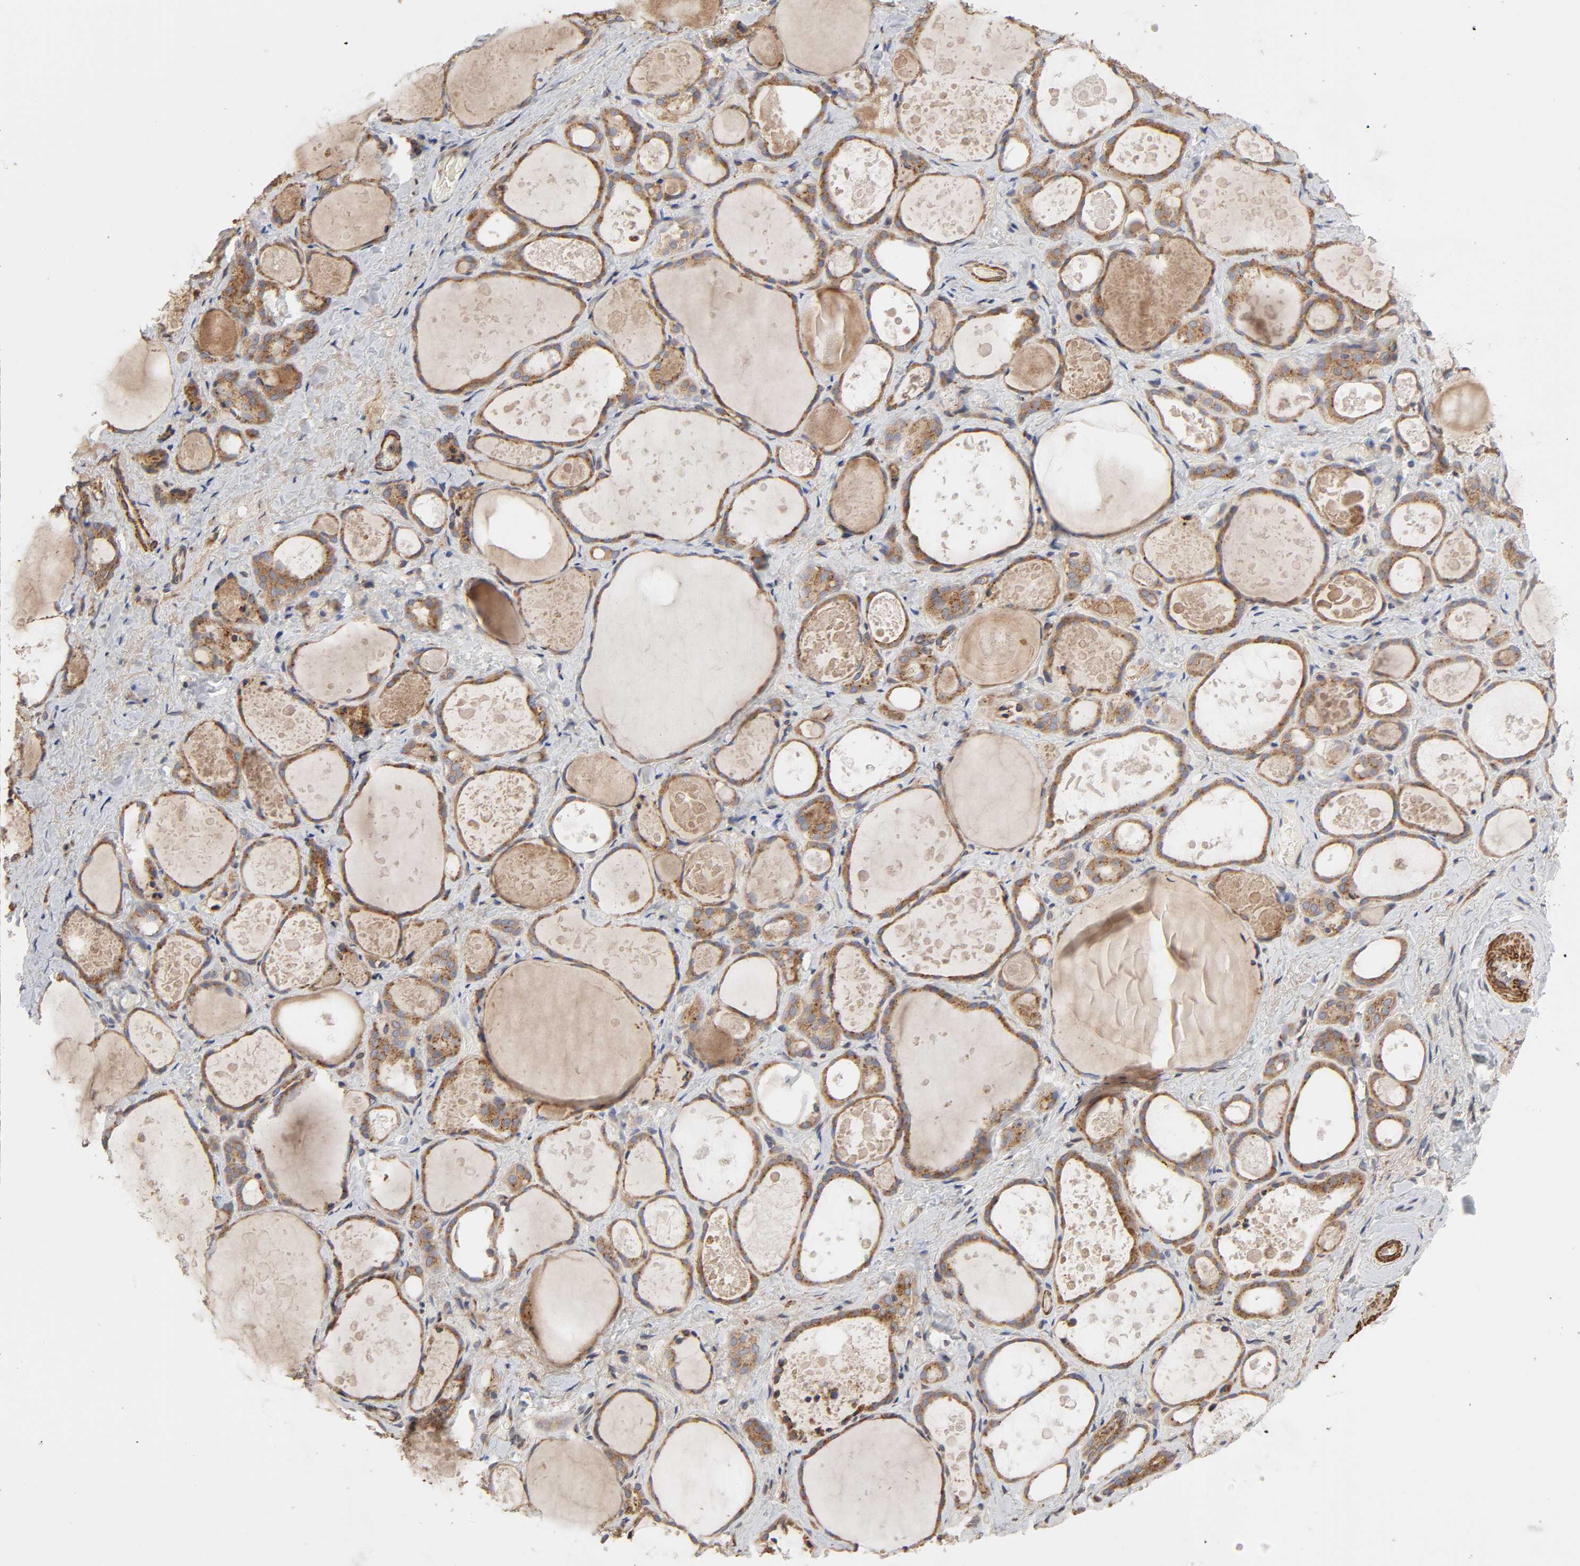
{"staining": {"intensity": "moderate", "quantity": ">75%", "location": "cytoplasmic/membranous"}, "tissue": "thyroid gland", "cell_type": "Glandular cells", "image_type": "normal", "snomed": [{"axis": "morphology", "description": "Normal tissue, NOS"}, {"axis": "topography", "description": "Thyroid gland"}], "caption": "An immunohistochemistry (IHC) micrograph of benign tissue is shown. Protein staining in brown highlights moderate cytoplasmic/membranous positivity in thyroid gland within glandular cells.", "gene": "GNPTG", "patient": {"sex": "female", "age": 75}}